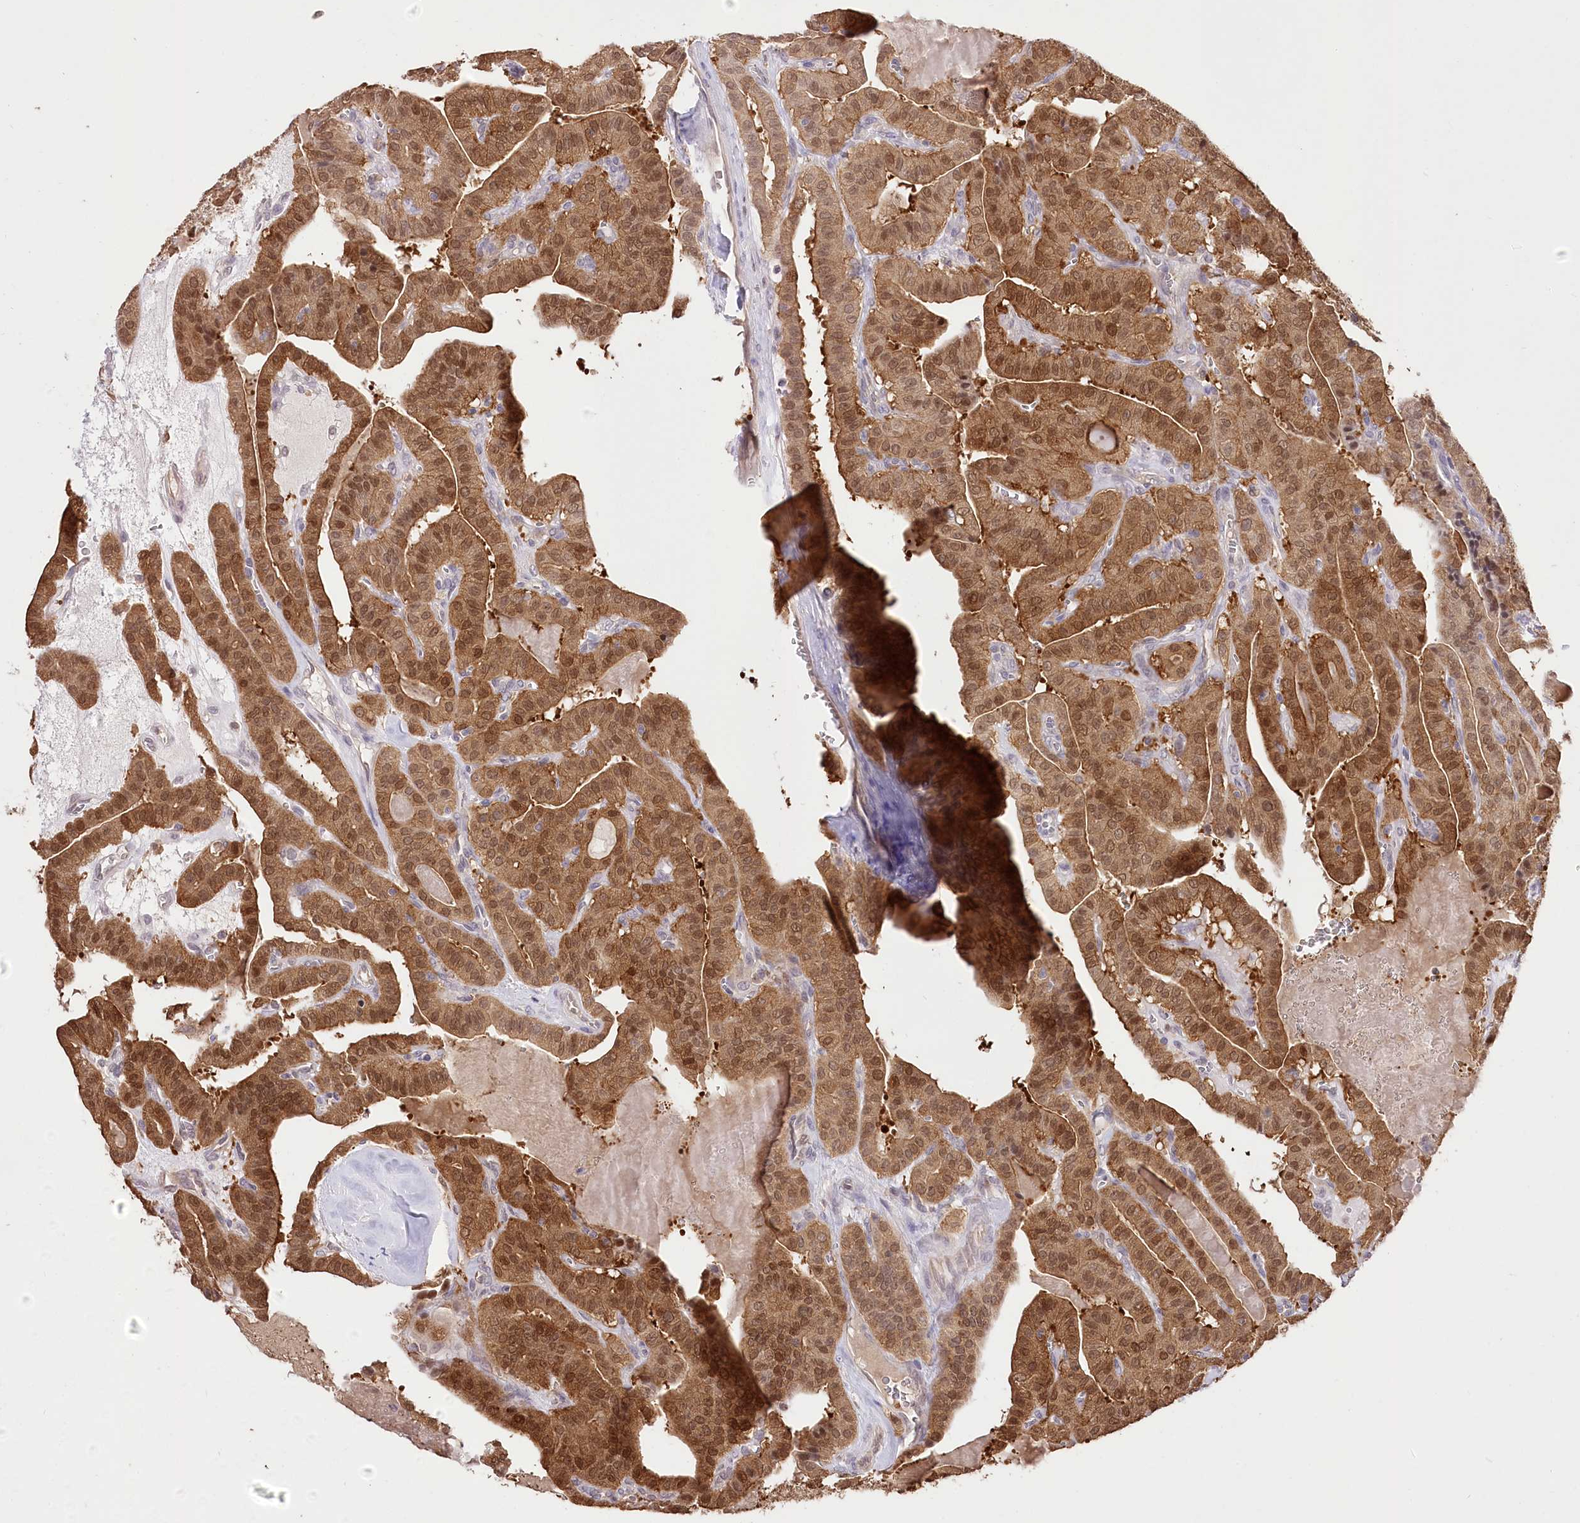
{"staining": {"intensity": "moderate", "quantity": ">75%", "location": "cytoplasmic/membranous,nuclear"}, "tissue": "thyroid cancer", "cell_type": "Tumor cells", "image_type": "cancer", "snomed": [{"axis": "morphology", "description": "Papillary adenocarcinoma, NOS"}, {"axis": "topography", "description": "Thyroid gland"}], "caption": "IHC (DAB) staining of human thyroid cancer (papillary adenocarcinoma) reveals moderate cytoplasmic/membranous and nuclear protein staining in approximately >75% of tumor cells. (DAB (3,3'-diaminobenzidine) IHC with brightfield microscopy, high magnification).", "gene": "R3HDM2", "patient": {"sex": "male", "age": 52}}